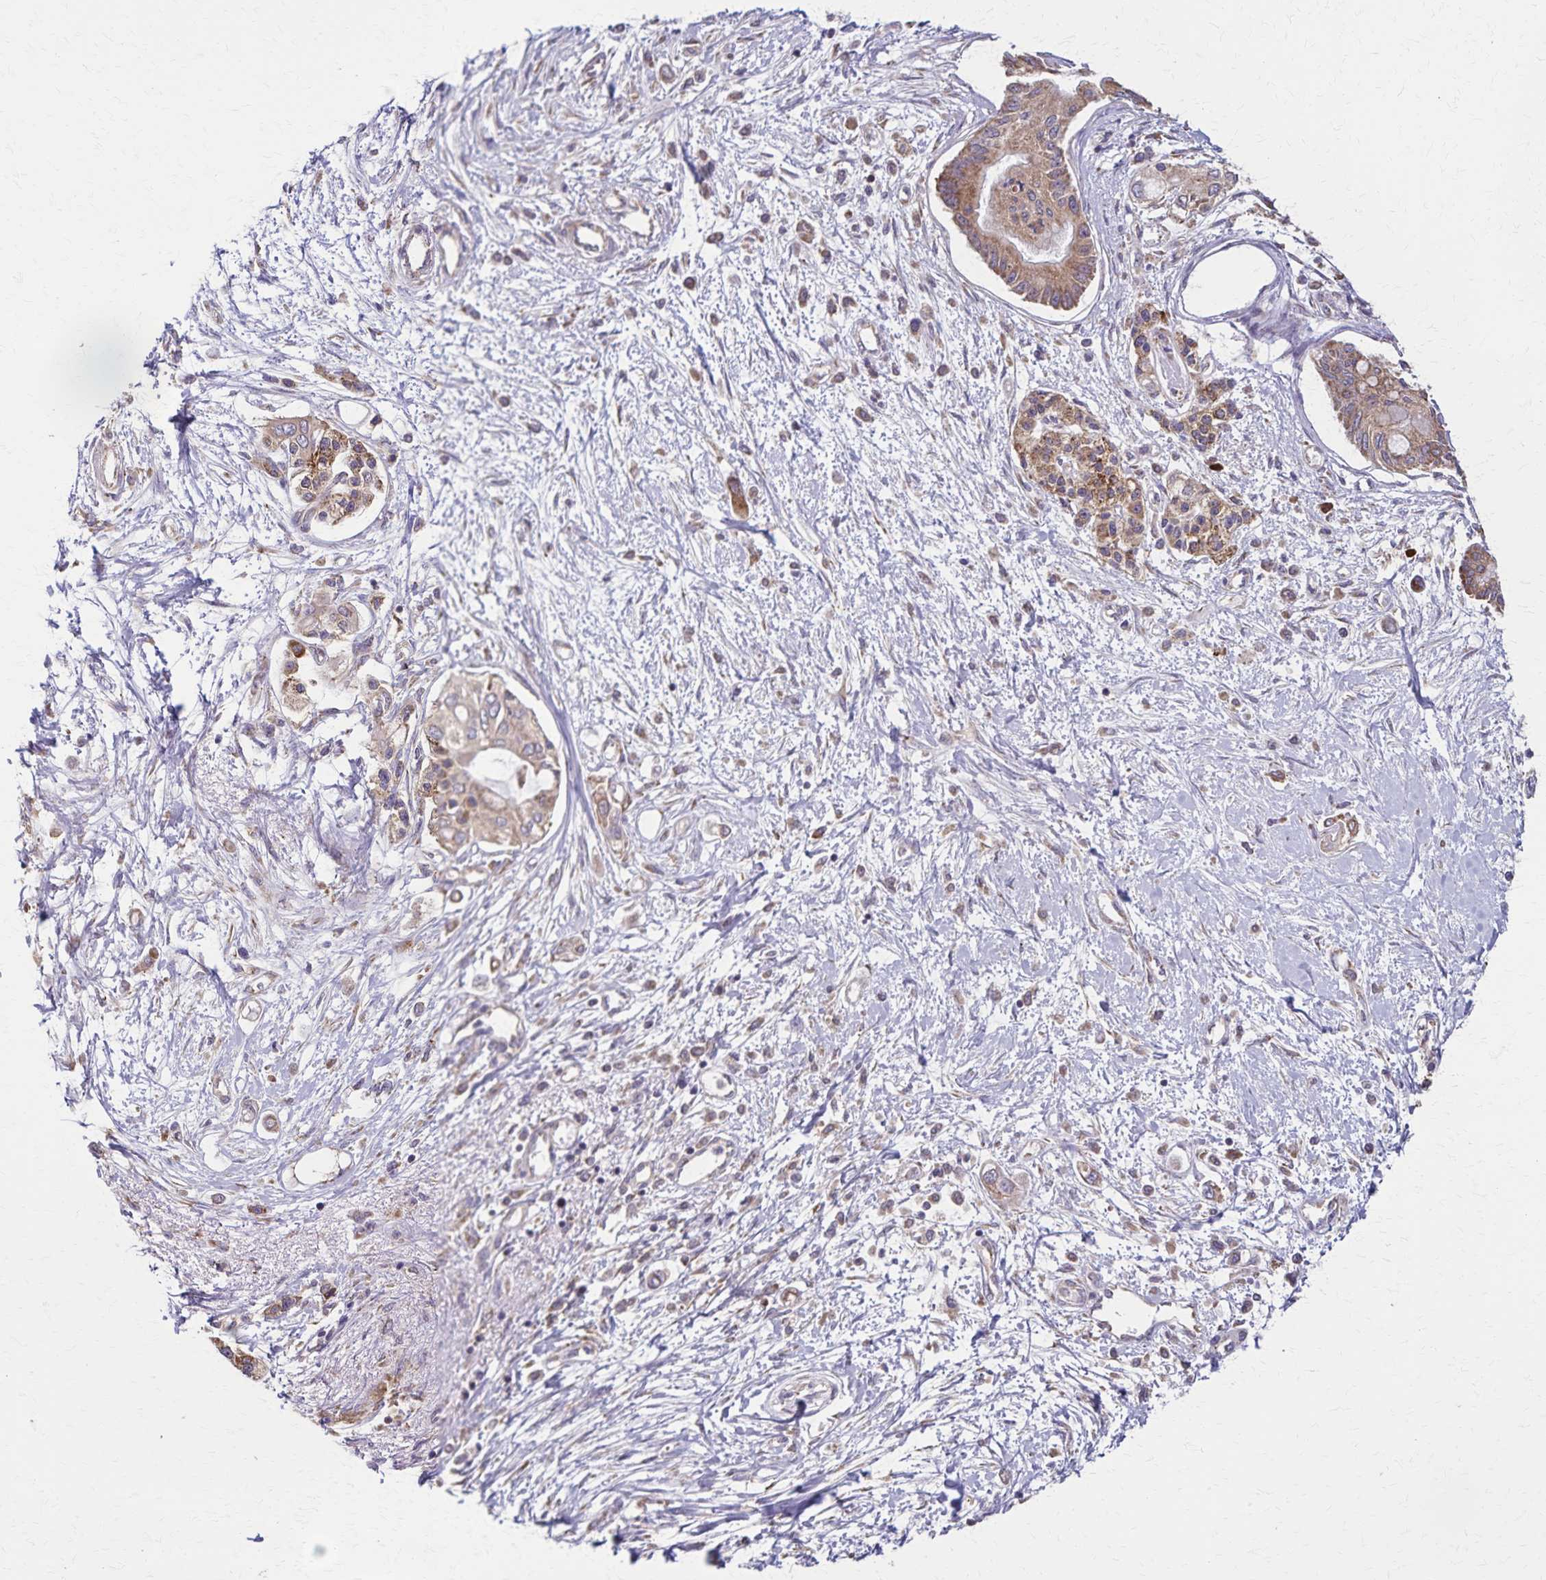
{"staining": {"intensity": "moderate", "quantity": ">75%", "location": "cytoplasmic/membranous"}, "tissue": "pancreatic cancer", "cell_type": "Tumor cells", "image_type": "cancer", "snomed": [{"axis": "morphology", "description": "Adenocarcinoma, NOS"}, {"axis": "topography", "description": "Pancreas"}], "caption": "This is an image of IHC staining of pancreatic adenocarcinoma, which shows moderate expression in the cytoplasmic/membranous of tumor cells.", "gene": "RNF10", "patient": {"sex": "female", "age": 77}}